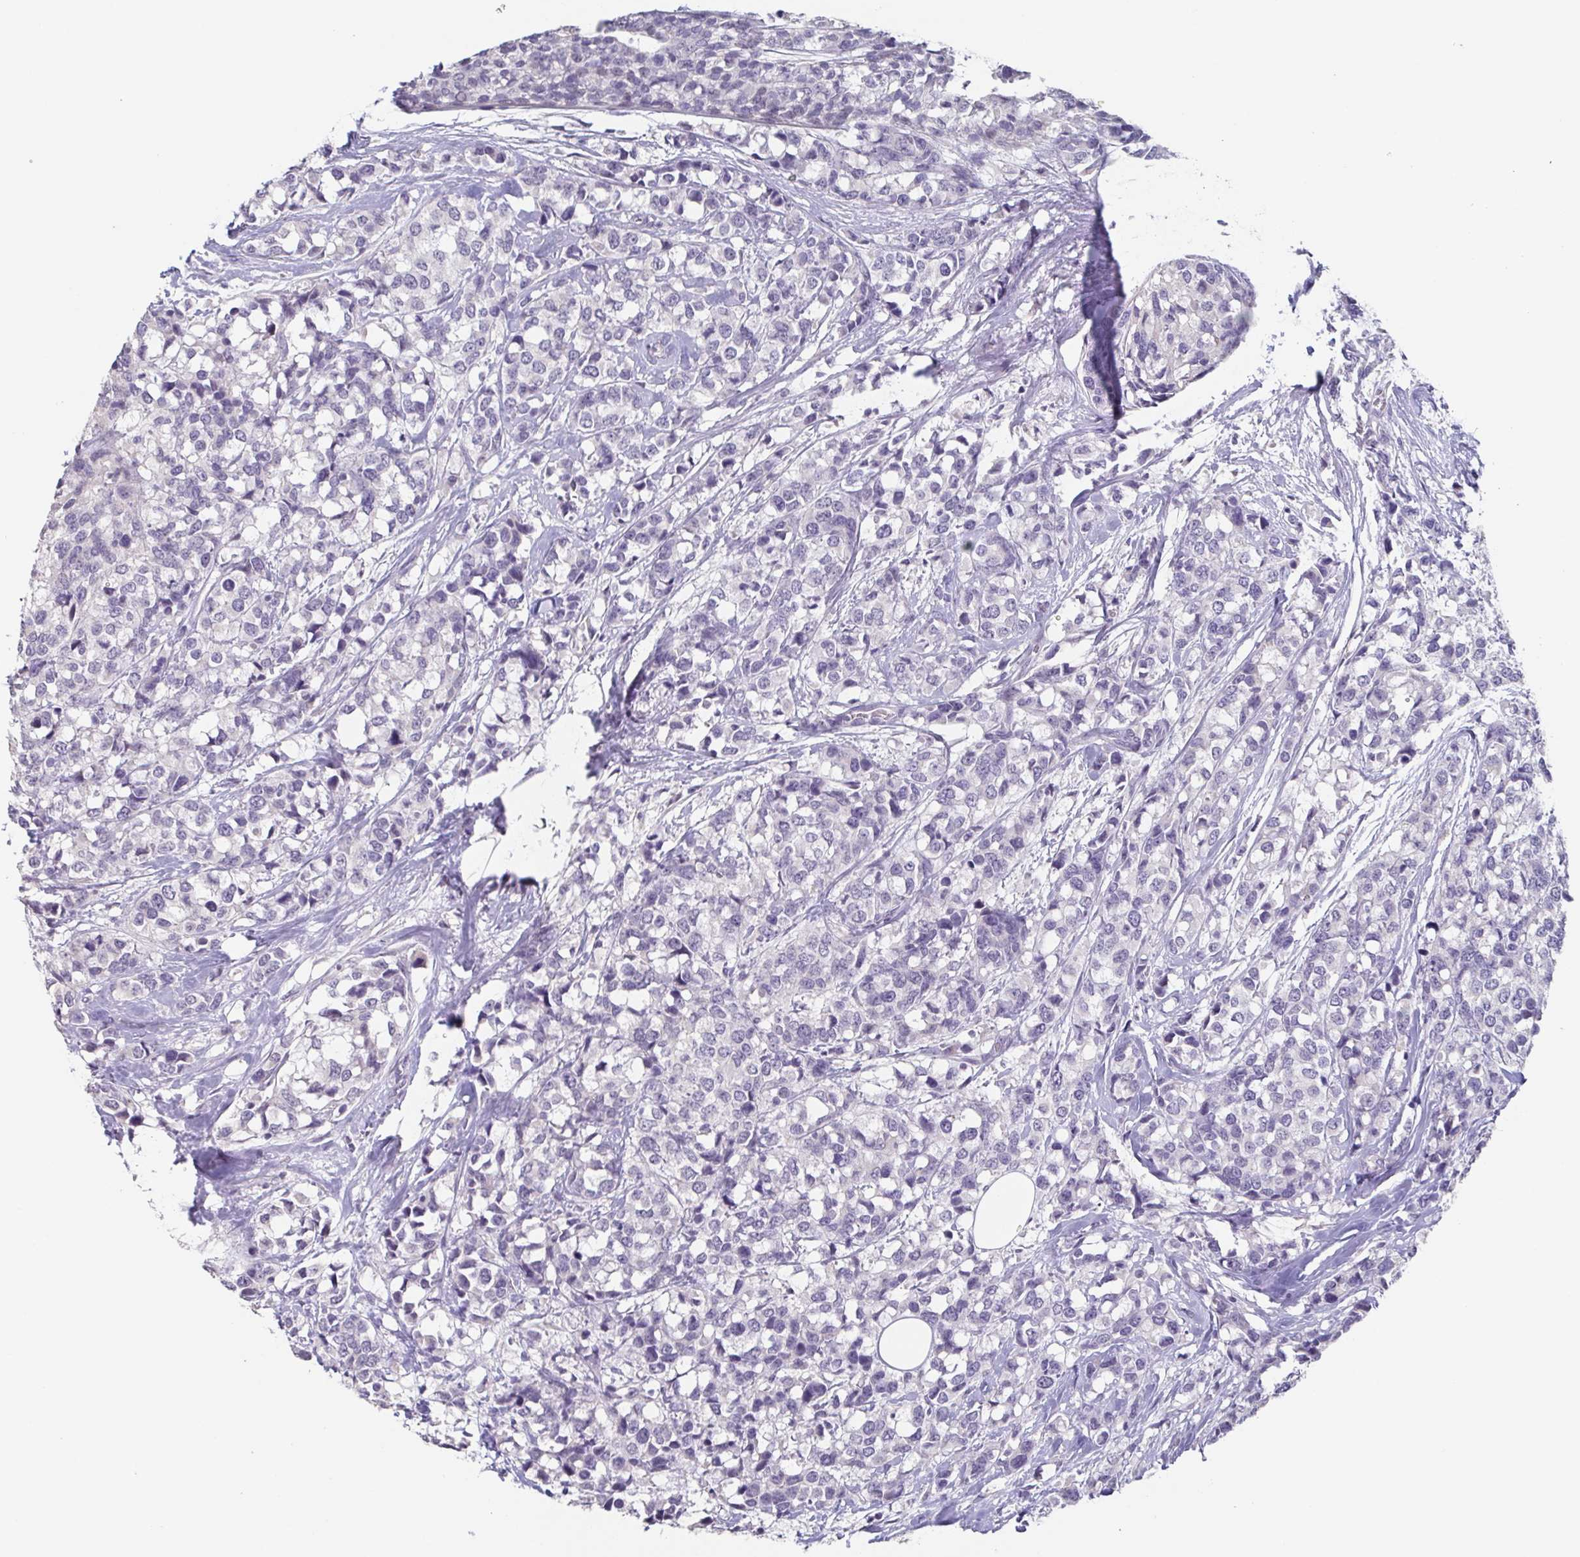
{"staining": {"intensity": "negative", "quantity": "none", "location": "none"}, "tissue": "breast cancer", "cell_type": "Tumor cells", "image_type": "cancer", "snomed": [{"axis": "morphology", "description": "Lobular carcinoma"}, {"axis": "topography", "description": "Breast"}], "caption": "Immunohistochemical staining of breast cancer (lobular carcinoma) displays no significant positivity in tumor cells. (Immunohistochemistry, brightfield microscopy, high magnification).", "gene": "GHRL", "patient": {"sex": "female", "age": 59}}